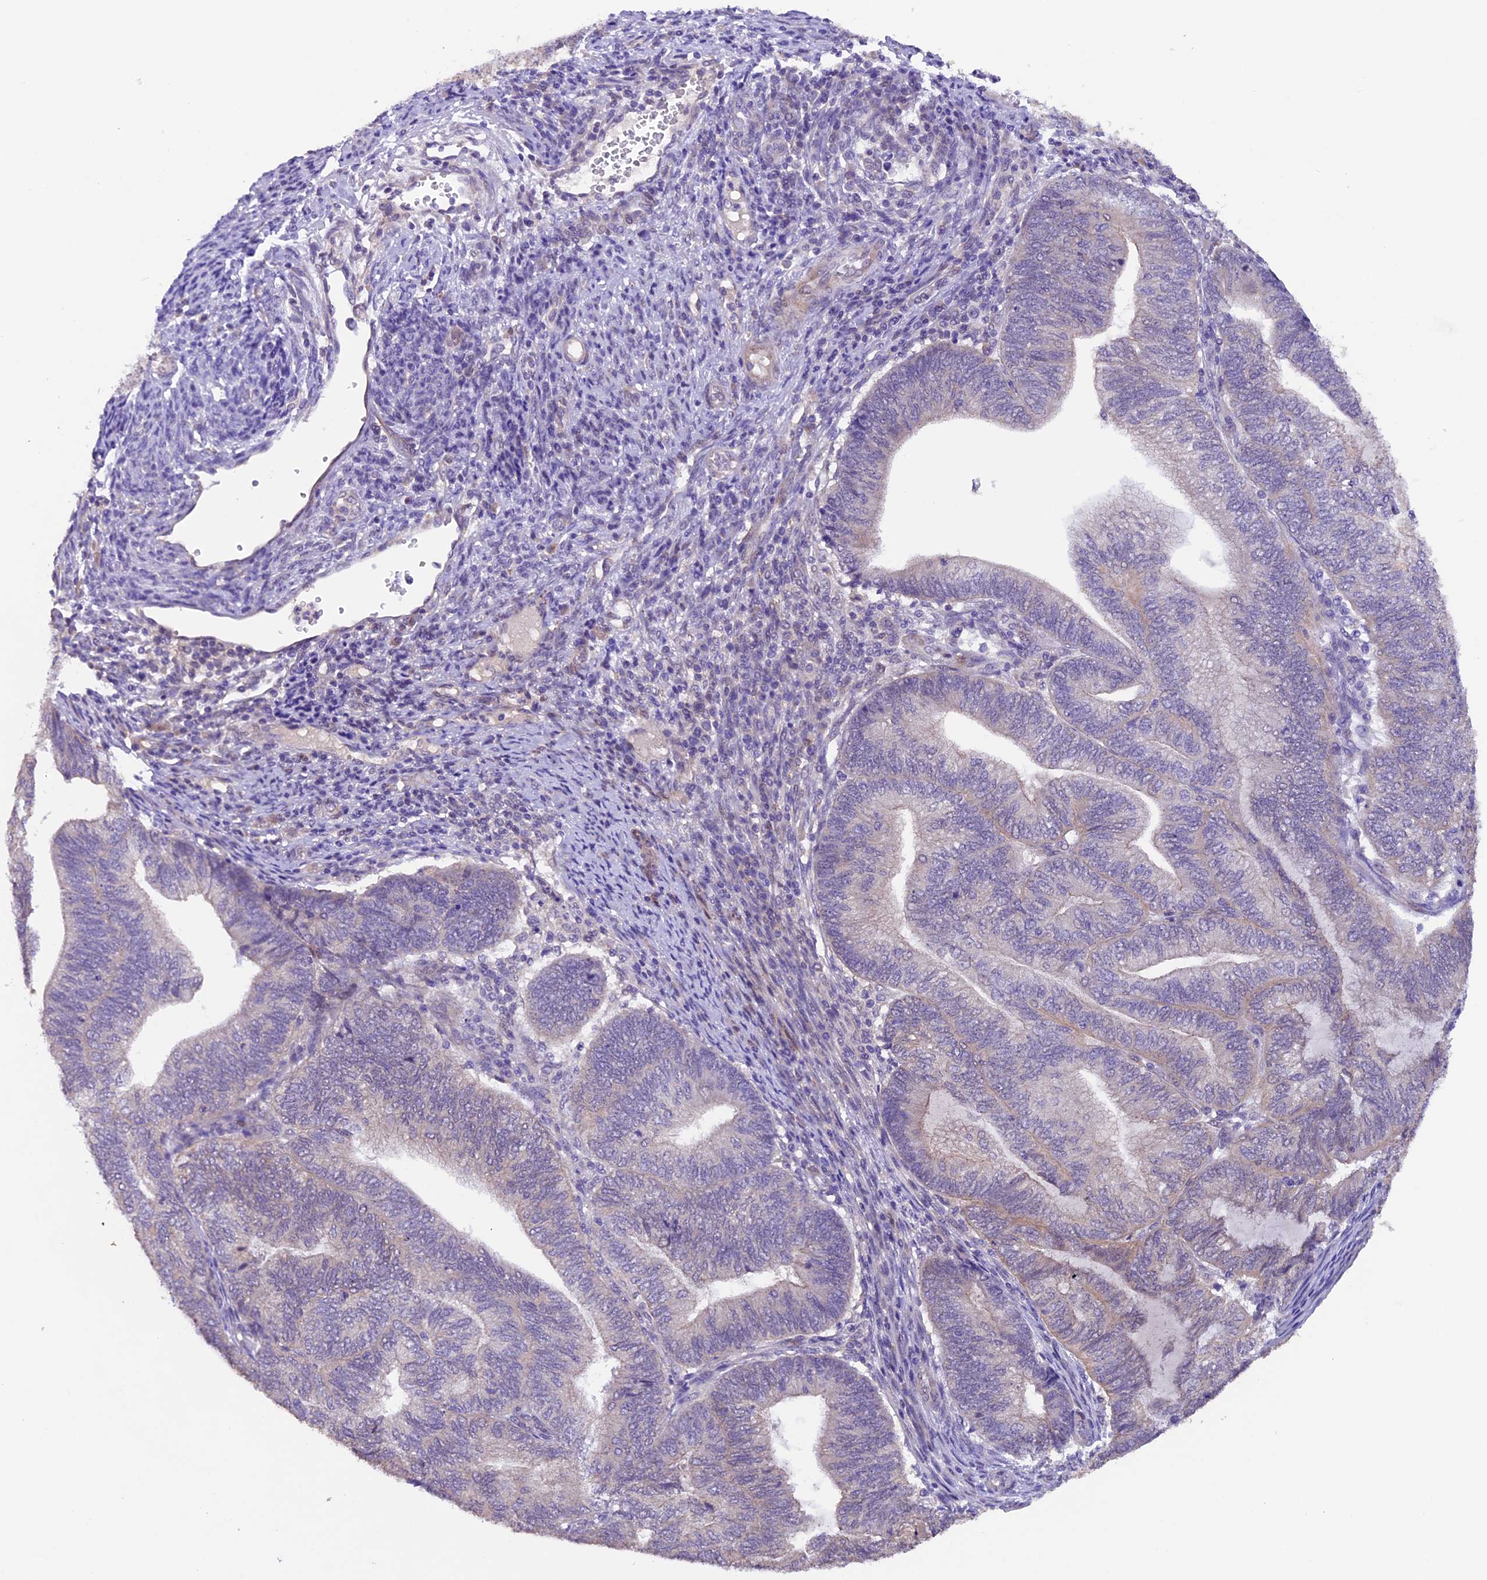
{"staining": {"intensity": "negative", "quantity": "none", "location": "none"}, "tissue": "endometrial cancer", "cell_type": "Tumor cells", "image_type": "cancer", "snomed": [{"axis": "morphology", "description": "Adenocarcinoma, NOS"}, {"axis": "topography", "description": "Uterus"}, {"axis": "topography", "description": "Endometrium"}], "caption": "IHC photomicrograph of neoplastic tissue: adenocarcinoma (endometrial) stained with DAB (3,3'-diaminobenzidine) displays no significant protein expression in tumor cells.", "gene": "NCK2", "patient": {"sex": "female", "age": 70}}